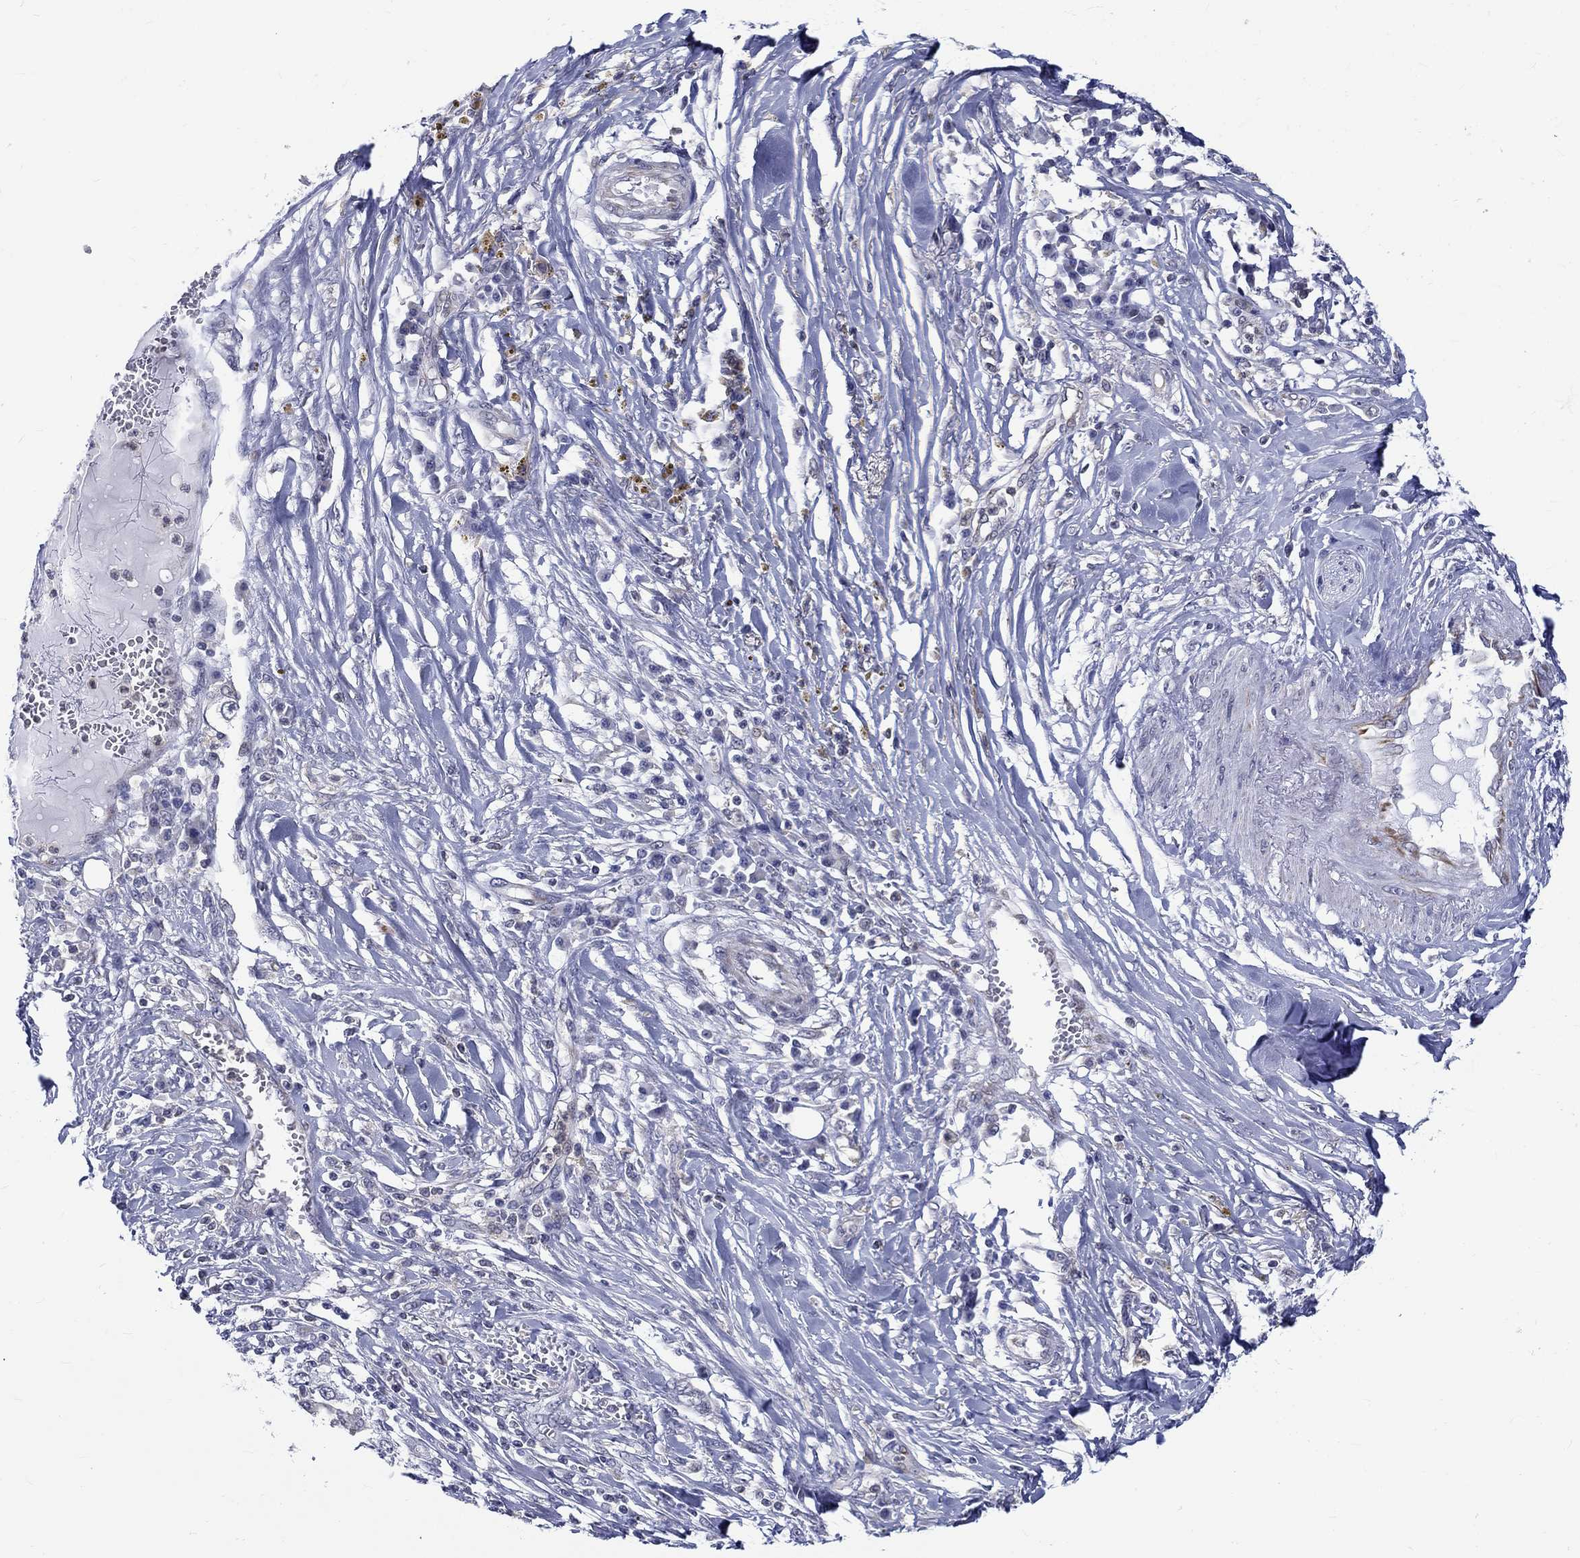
{"staining": {"intensity": "negative", "quantity": "none", "location": "none"}, "tissue": "skin cancer", "cell_type": "Tumor cells", "image_type": "cancer", "snomed": [{"axis": "morphology", "description": "Squamous cell carcinoma, NOS"}, {"axis": "topography", "description": "Skin"}], "caption": "Tumor cells are negative for brown protein staining in skin squamous cell carcinoma. Nuclei are stained in blue.", "gene": "ST6GALNAC1", "patient": {"sex": "male", "age": 82}}